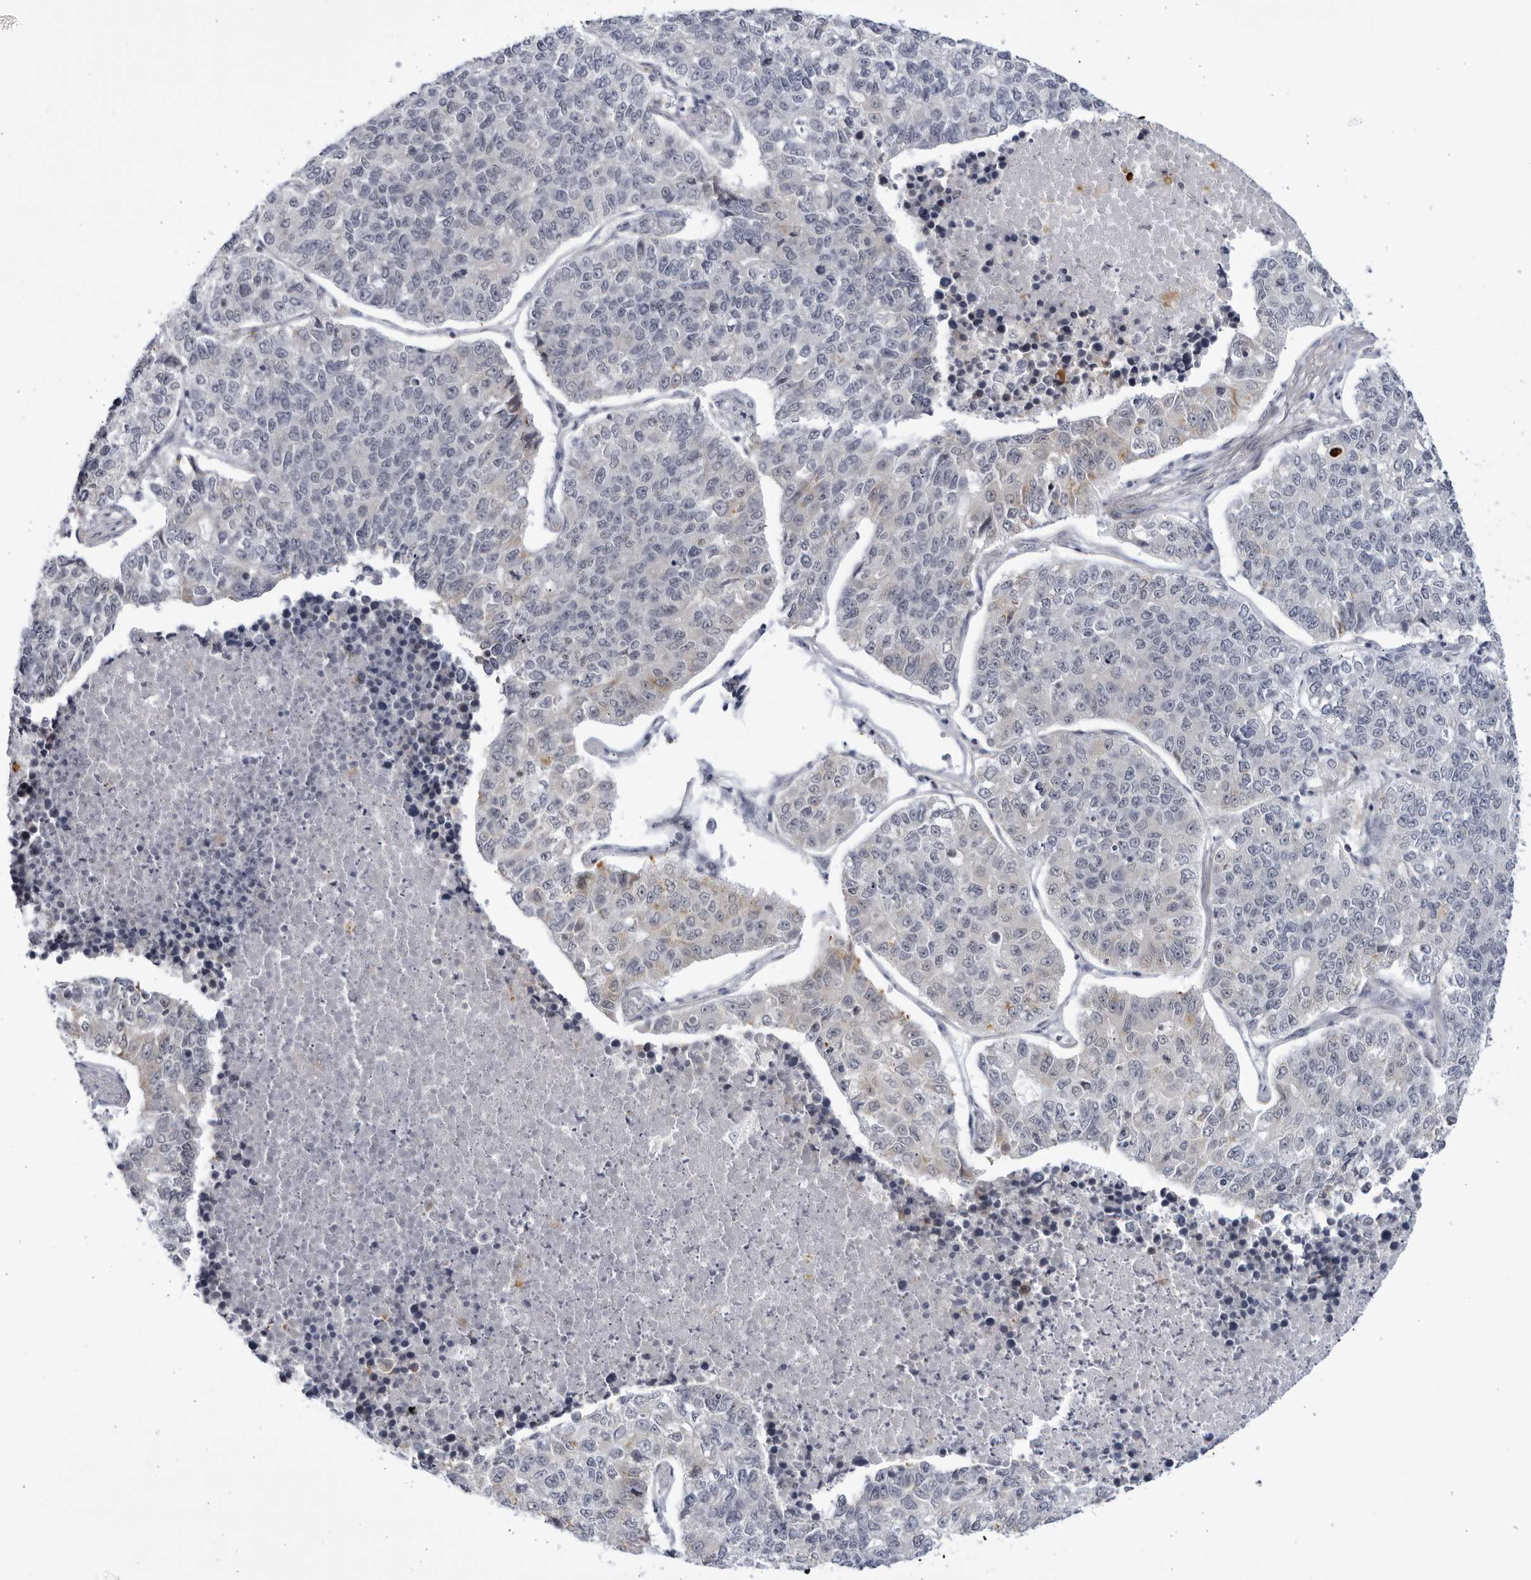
{"staining": {"intensity": "weak", "quantity": "<25%", "location": "cytoplasmic/membranous"}, "tissue": "lung cancer", "cell_type": "Tumor cells", "image_type": "cancer", "snomed": [{"axis": "morphology", "description": "Adenocarcinoma, NOS"}, {"axis": "topography", "description": "Lung"}], "caption": "There is no significant expression in tumor cells of lung cancer (adenocarcinoma).", "gene": "CNBD1", "patient": {"sex": "male", "age": 49}}